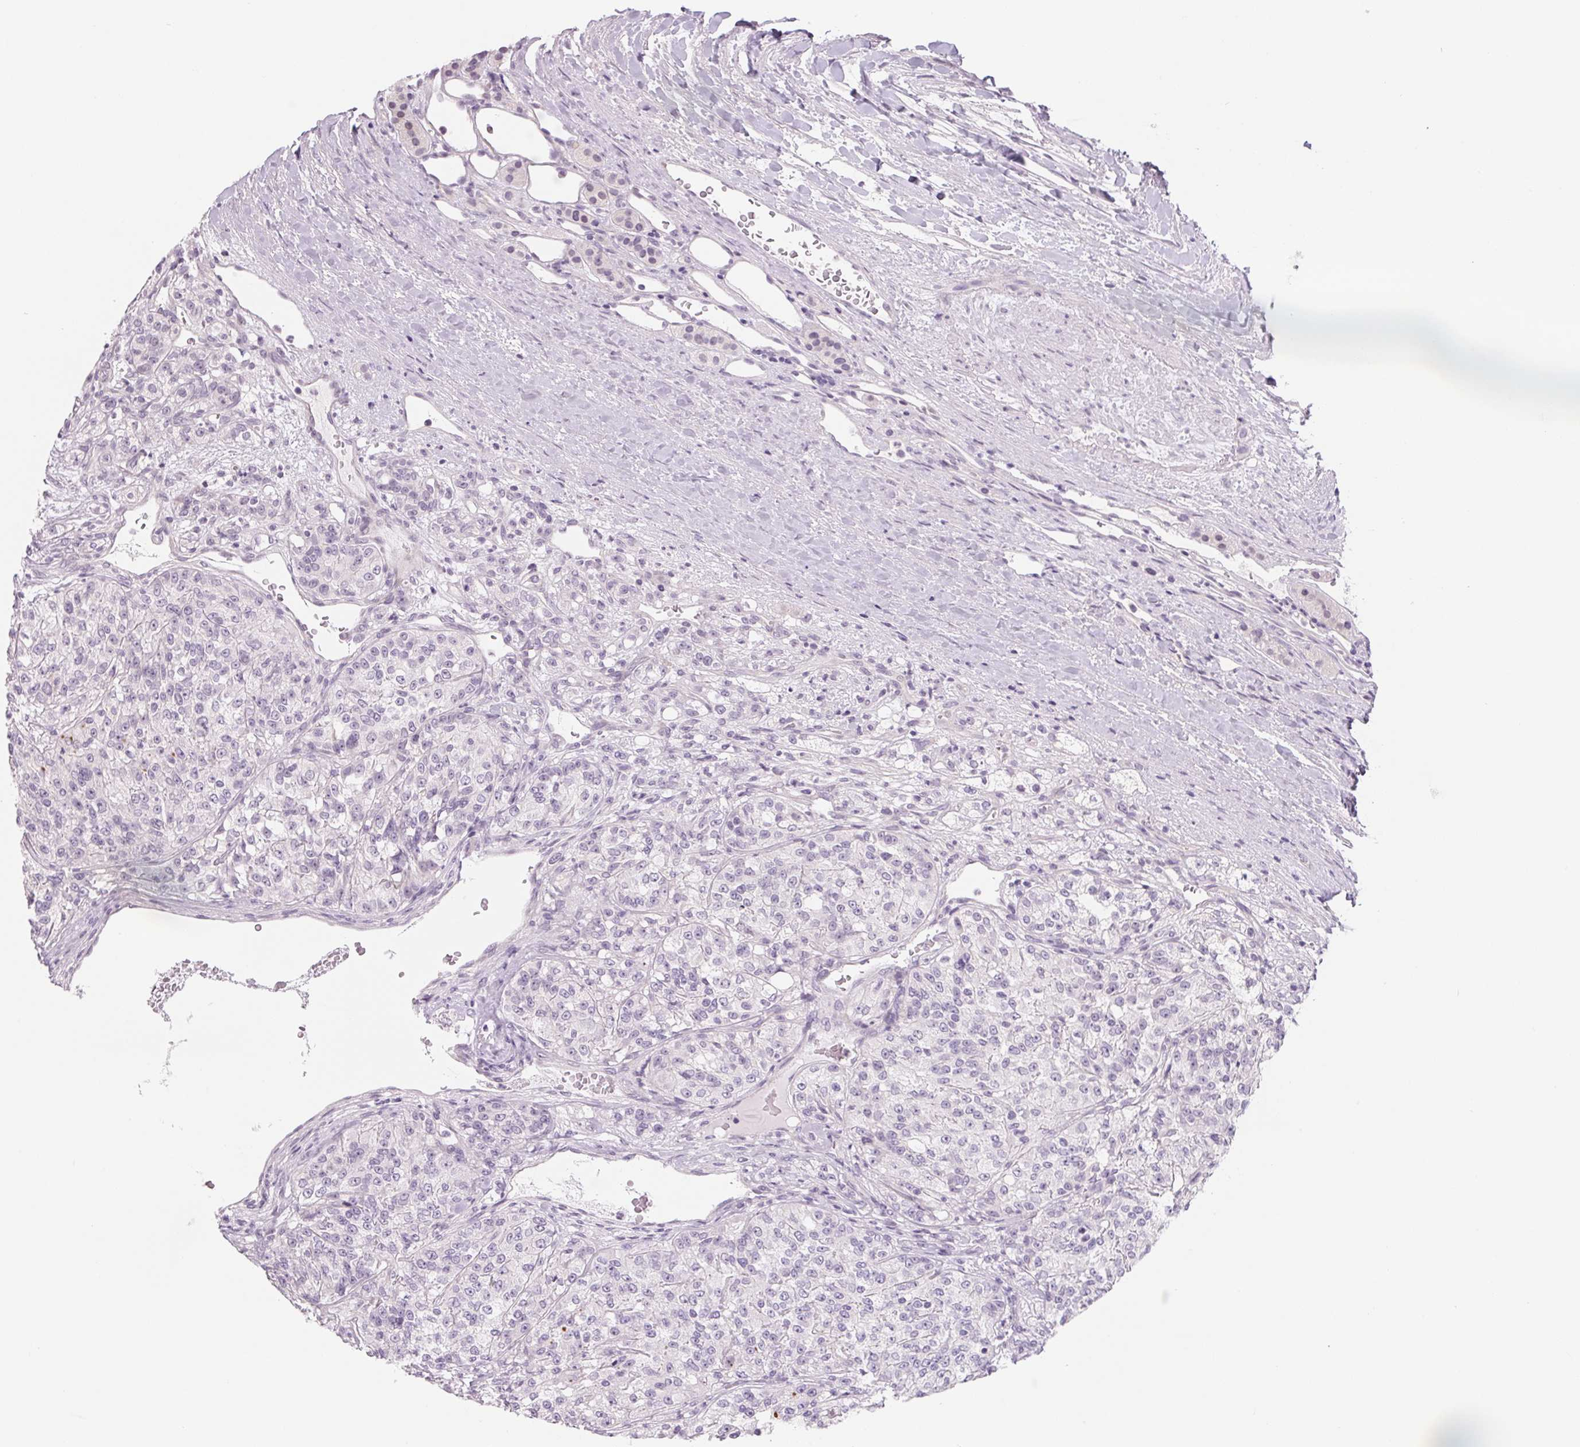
{"staining": {"intensity": "negative", "quantity": "none", "location": "none"}, "tissue": "renal cancer", "cell_type": "Tumor cells", "image_type": "cancer", "snomed": [{"axis": "morphology", "description": "Adenocarcinoma, NOS"}, {"axis": "topography", "description": "Kidney"}], "caption": "Tumor cells are negative for protein expression in human adenocarcinoma (renal).", "gene": "CCDC168", "patient": {"sex": "female", "age": 63}}